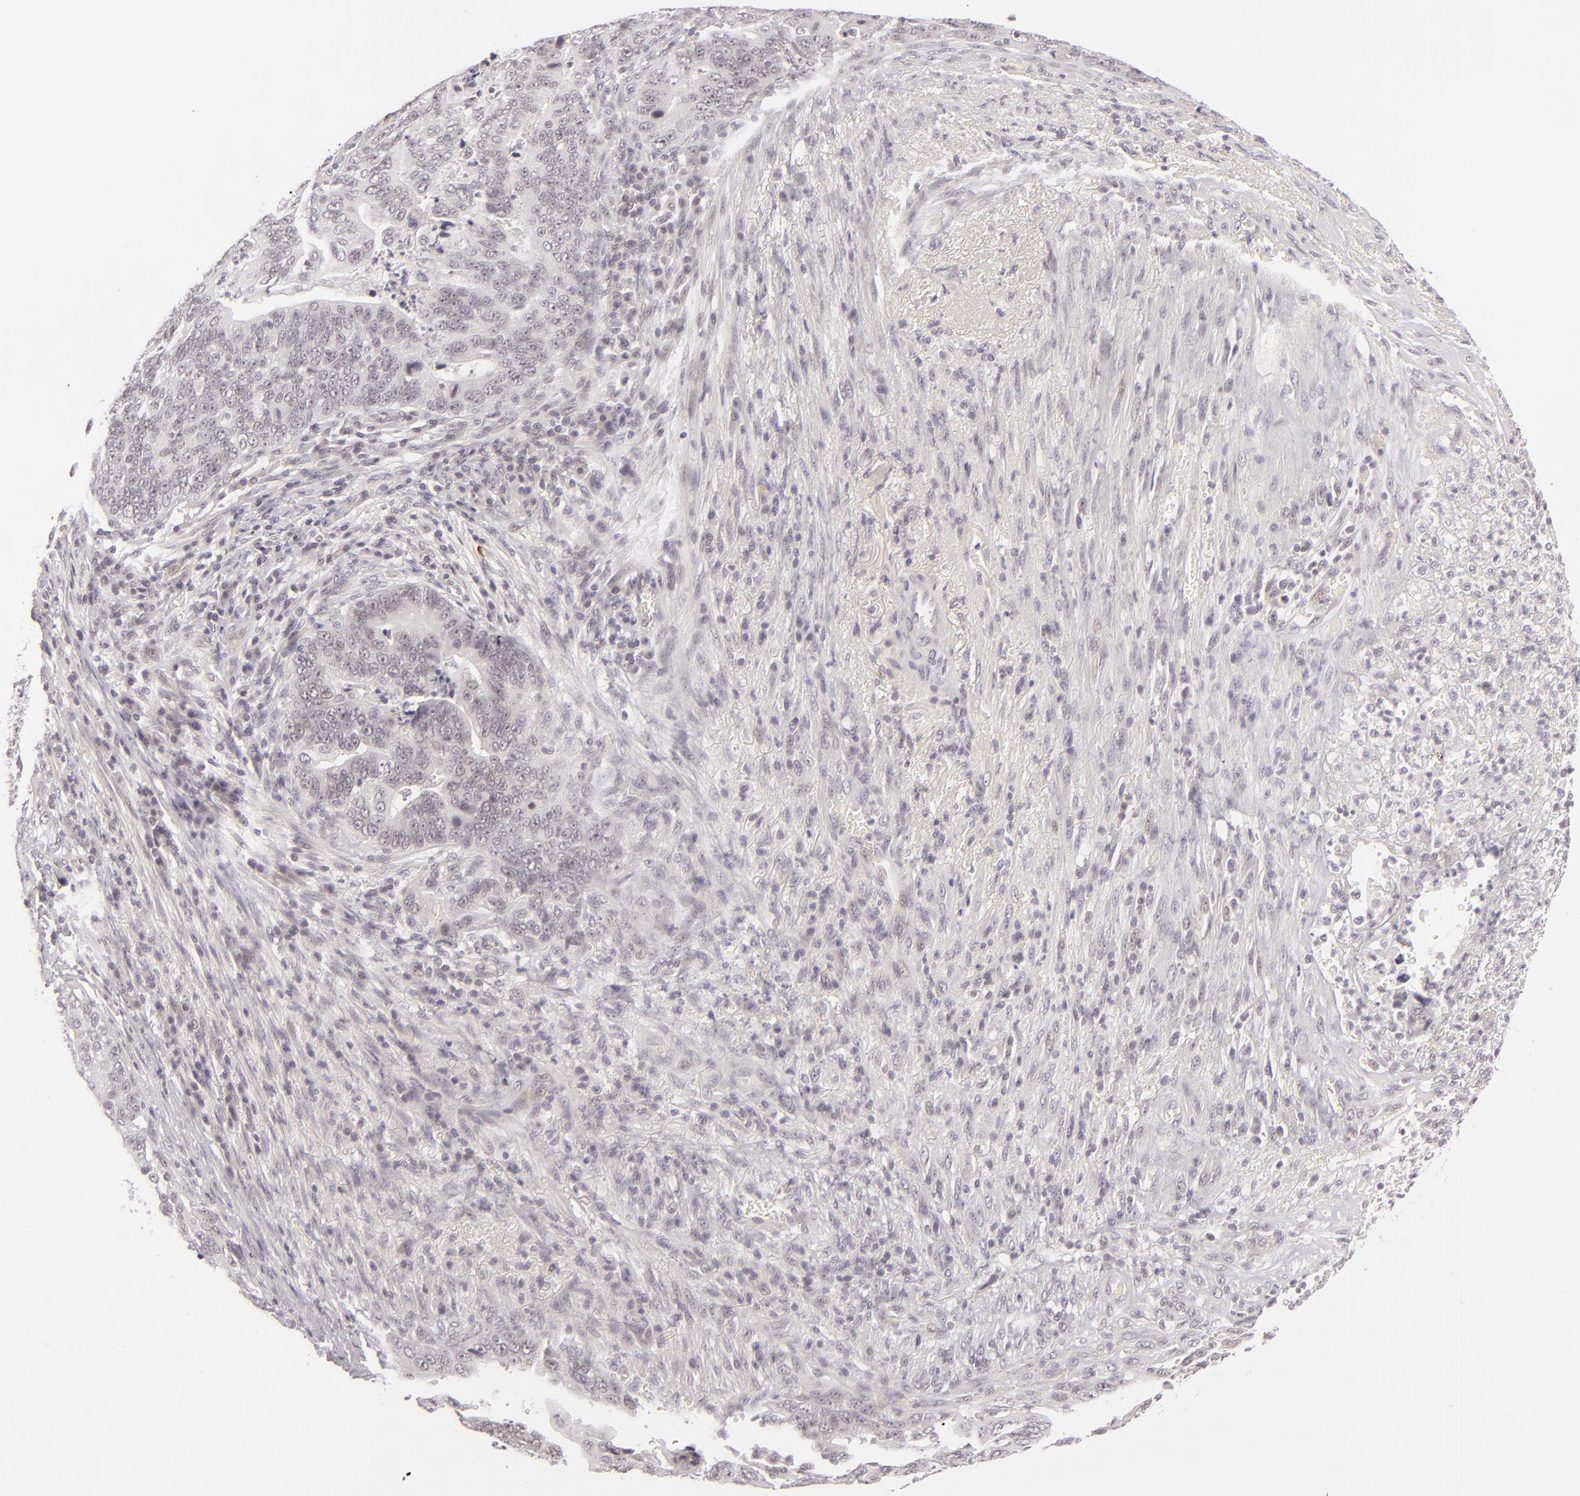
{"staining": {"intensity": "negative", "quantity": "none", "location": "none"}, "tissue": "stomach cancer", "cell_type": "Tumor cells", "image_type": "cancer", "snomed": [{"axis": "morphology", "description": "Adenocarcinoma, NOS"}, {"axis": "topography", "description": "Stomach, upper"}], "caption": "Protein analysis of adenocarcinoma (stomach) reveals no significant staining in tumor cells.", "gene": "DLG3", "patient": {"sex": "female", "age": 50}}